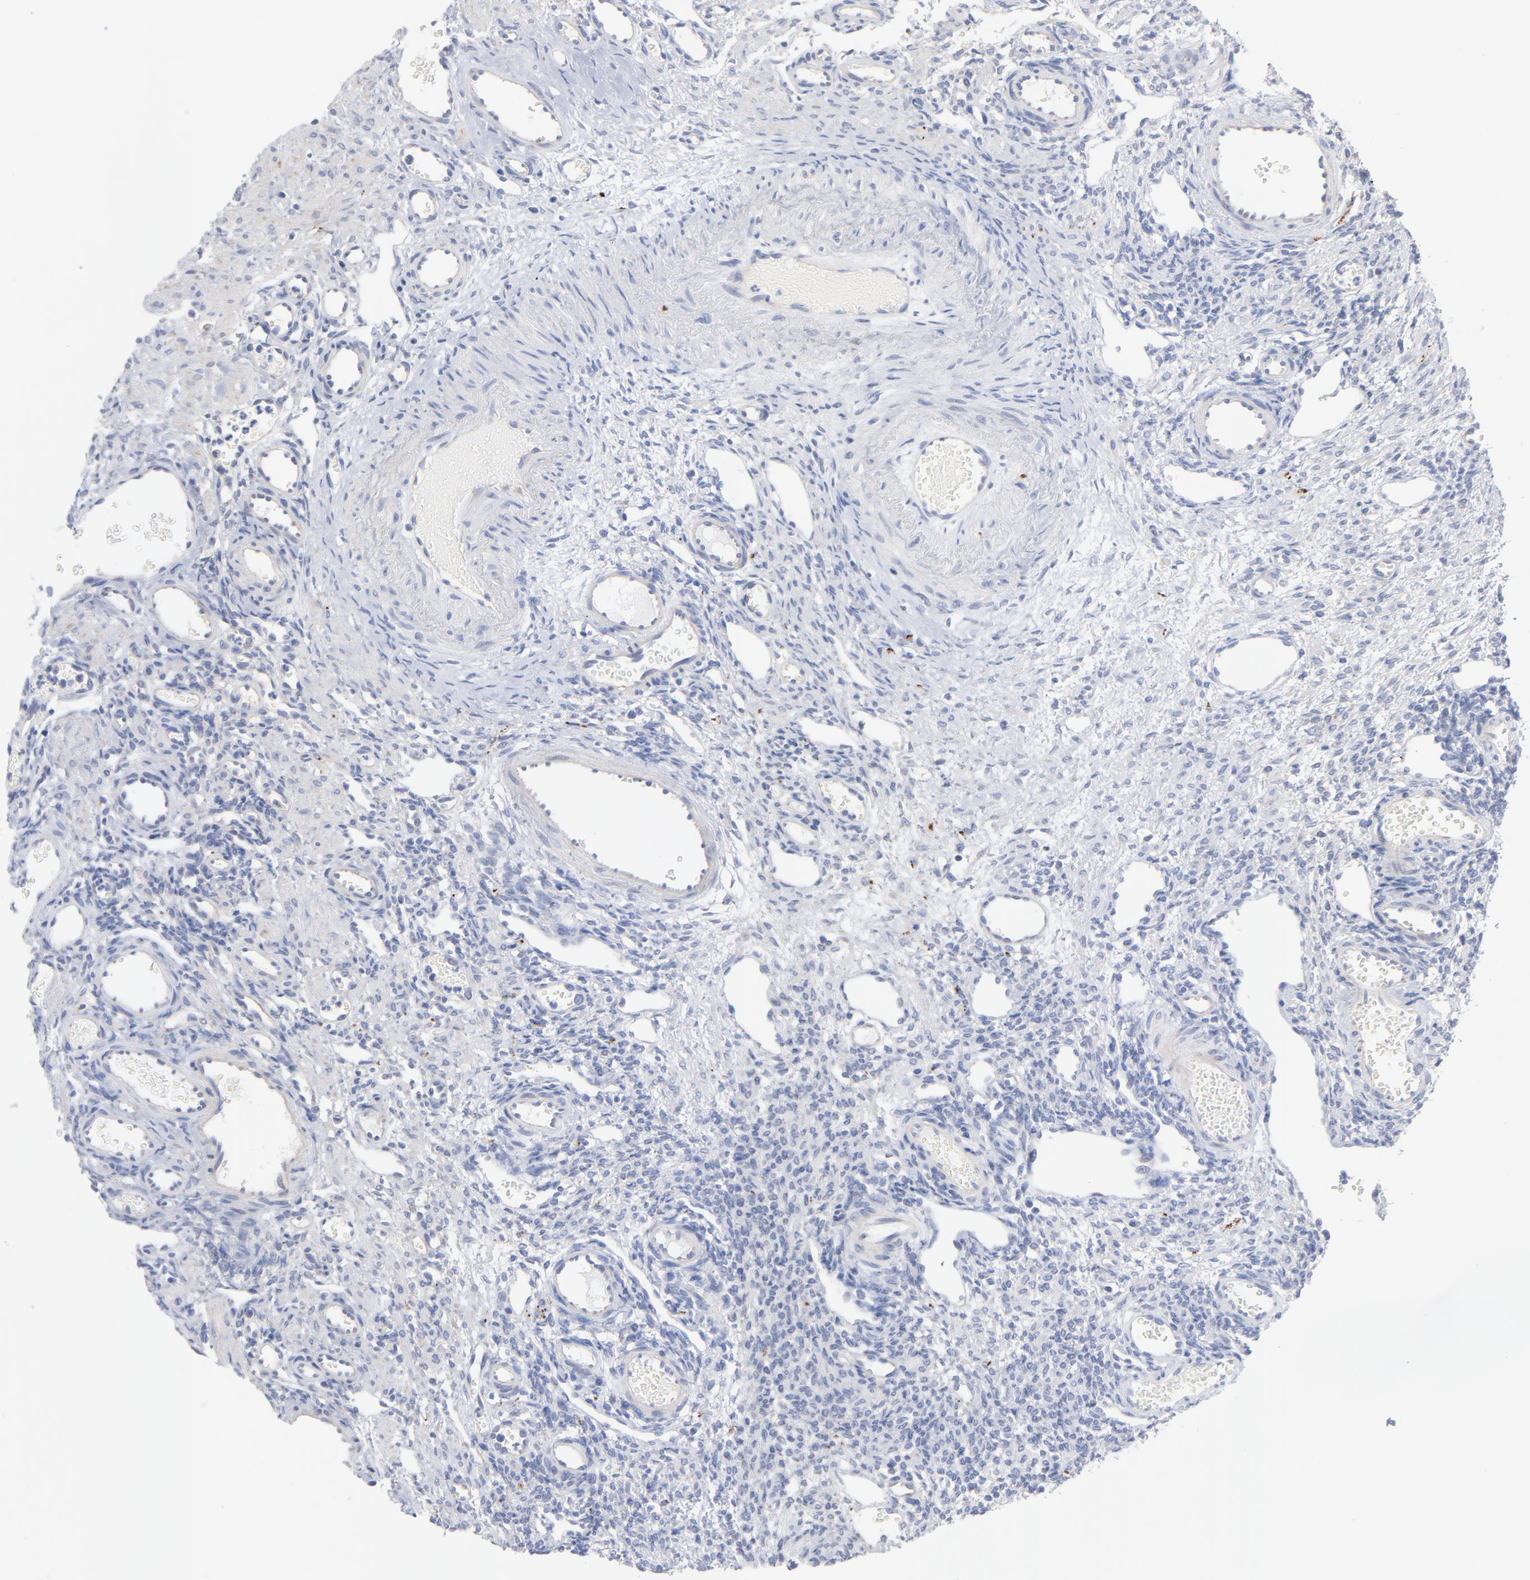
{"staining": {"intensity": "negative", "quantity": "none", "location": "none"}, "tissue": "ovary", "cell_type": "Follicle cells", "image_type": "normal", "snomed": [{"axis": "morphology", "description": "Normal tissue, NOS"}, {"axis": "topography", "description": "Ovary"}], "caption": "Immunohistochemistry (IHC) image of normal ovary: human ovary stained with DAB shows no significant protein staining in follicle cells. (DAB immunohistochemistry visualized using brightfield microscopy, high magnification).", "gene": "CPE", "patient": {"sex": "female", "age": 33}}